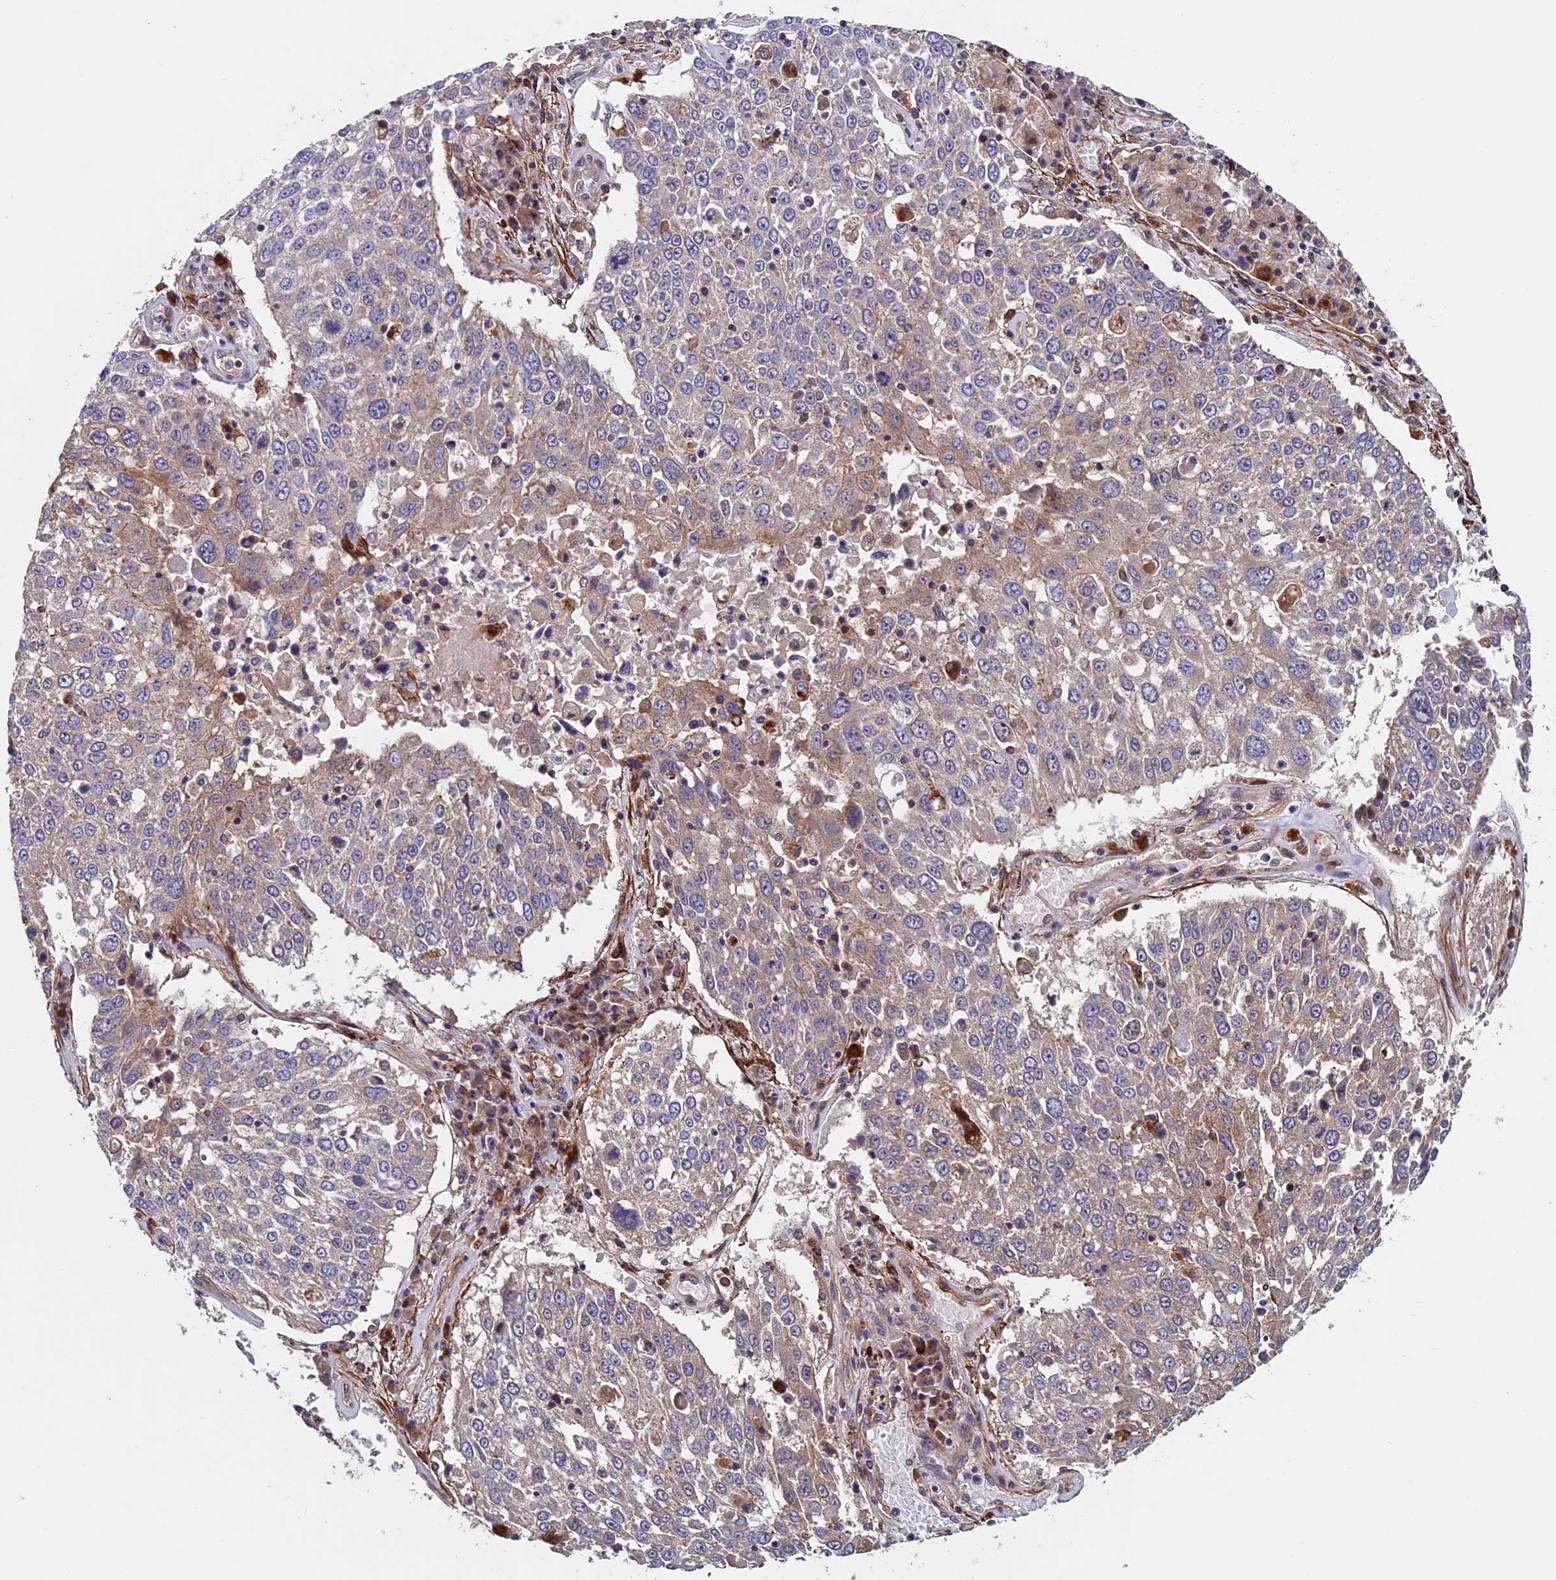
{"staining": {"intensity": "weak", "quantity": "<25%", "location": "cytoplasmic/membranous"}, "tissue": "lung cancer", "cell_type": "Tumor cells", "image_type": "cancer", "snomed": [{"axis": "morphology", "description": "Squamous cell carcinoma, NOS"}, {"axis": "topography", "description": "Lung"}], "caption": "An image of human squamous cell carcinoma (lung) is negative for staining in tumor cells. (DAB IHC with hematoxylin counter stain).", "gene": "SLC9A5", "patient": {"sex": "male", "age": 65}}